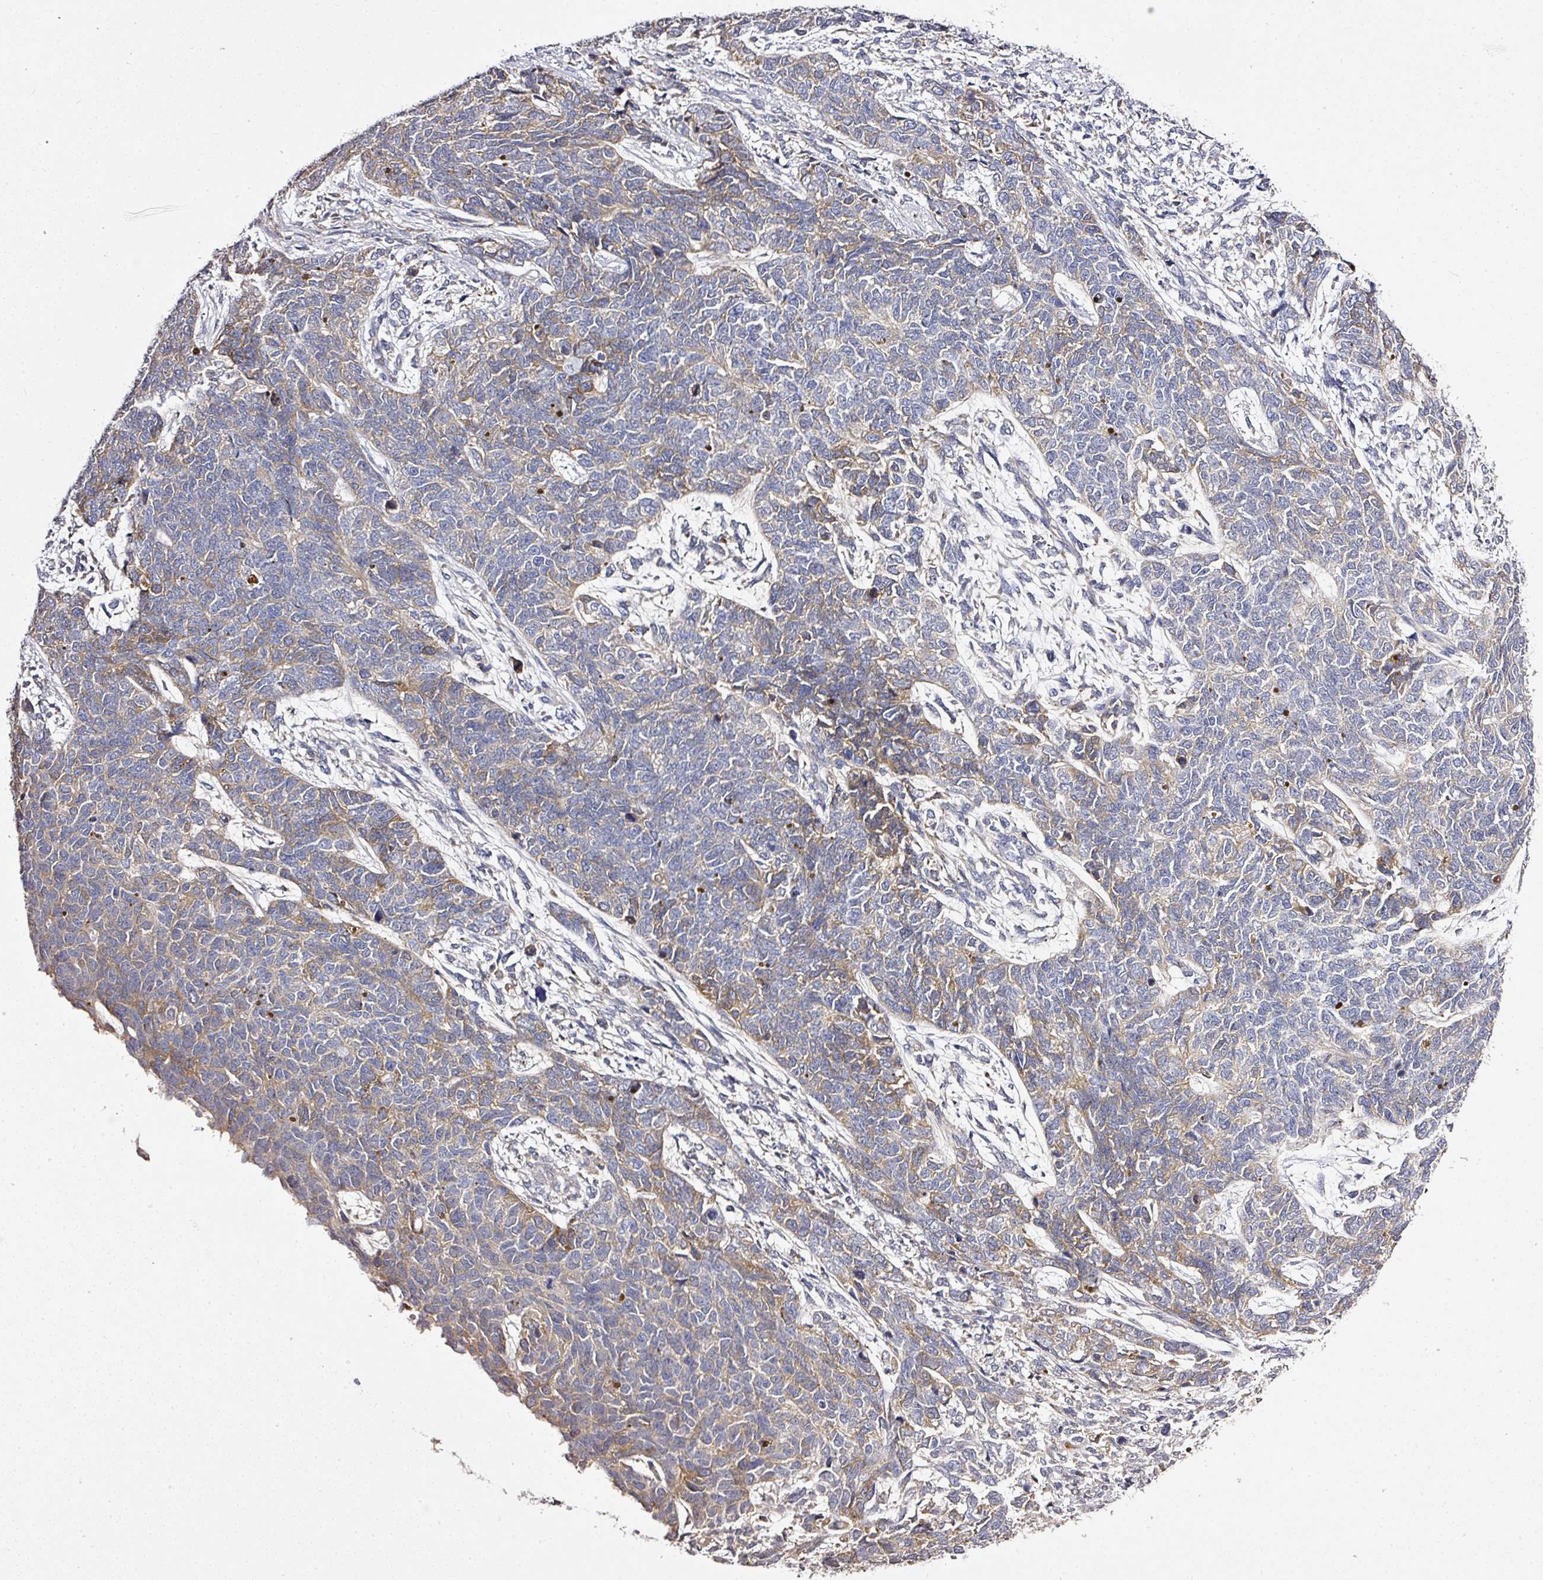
{"staining": {"intensity": "weak", "quantity": "<25%", "location": "cytoplasmic/membranous"}, "tissue": "cervical cancer", "cell_type": "Tumor cells", "image_type": "cancer", "snomed": [{"axis": "morphology", "description": "Squamous cell carcinoma, NOS"}, {"axis": "topography", "description": "Cervix"}], "caption": "Photomicrograph shows no significant protein expression in tumor cells of cervical squamous cell carcinoma.", "gene": "CAB39L", "patient": {"sex": "female", "age": 63}}